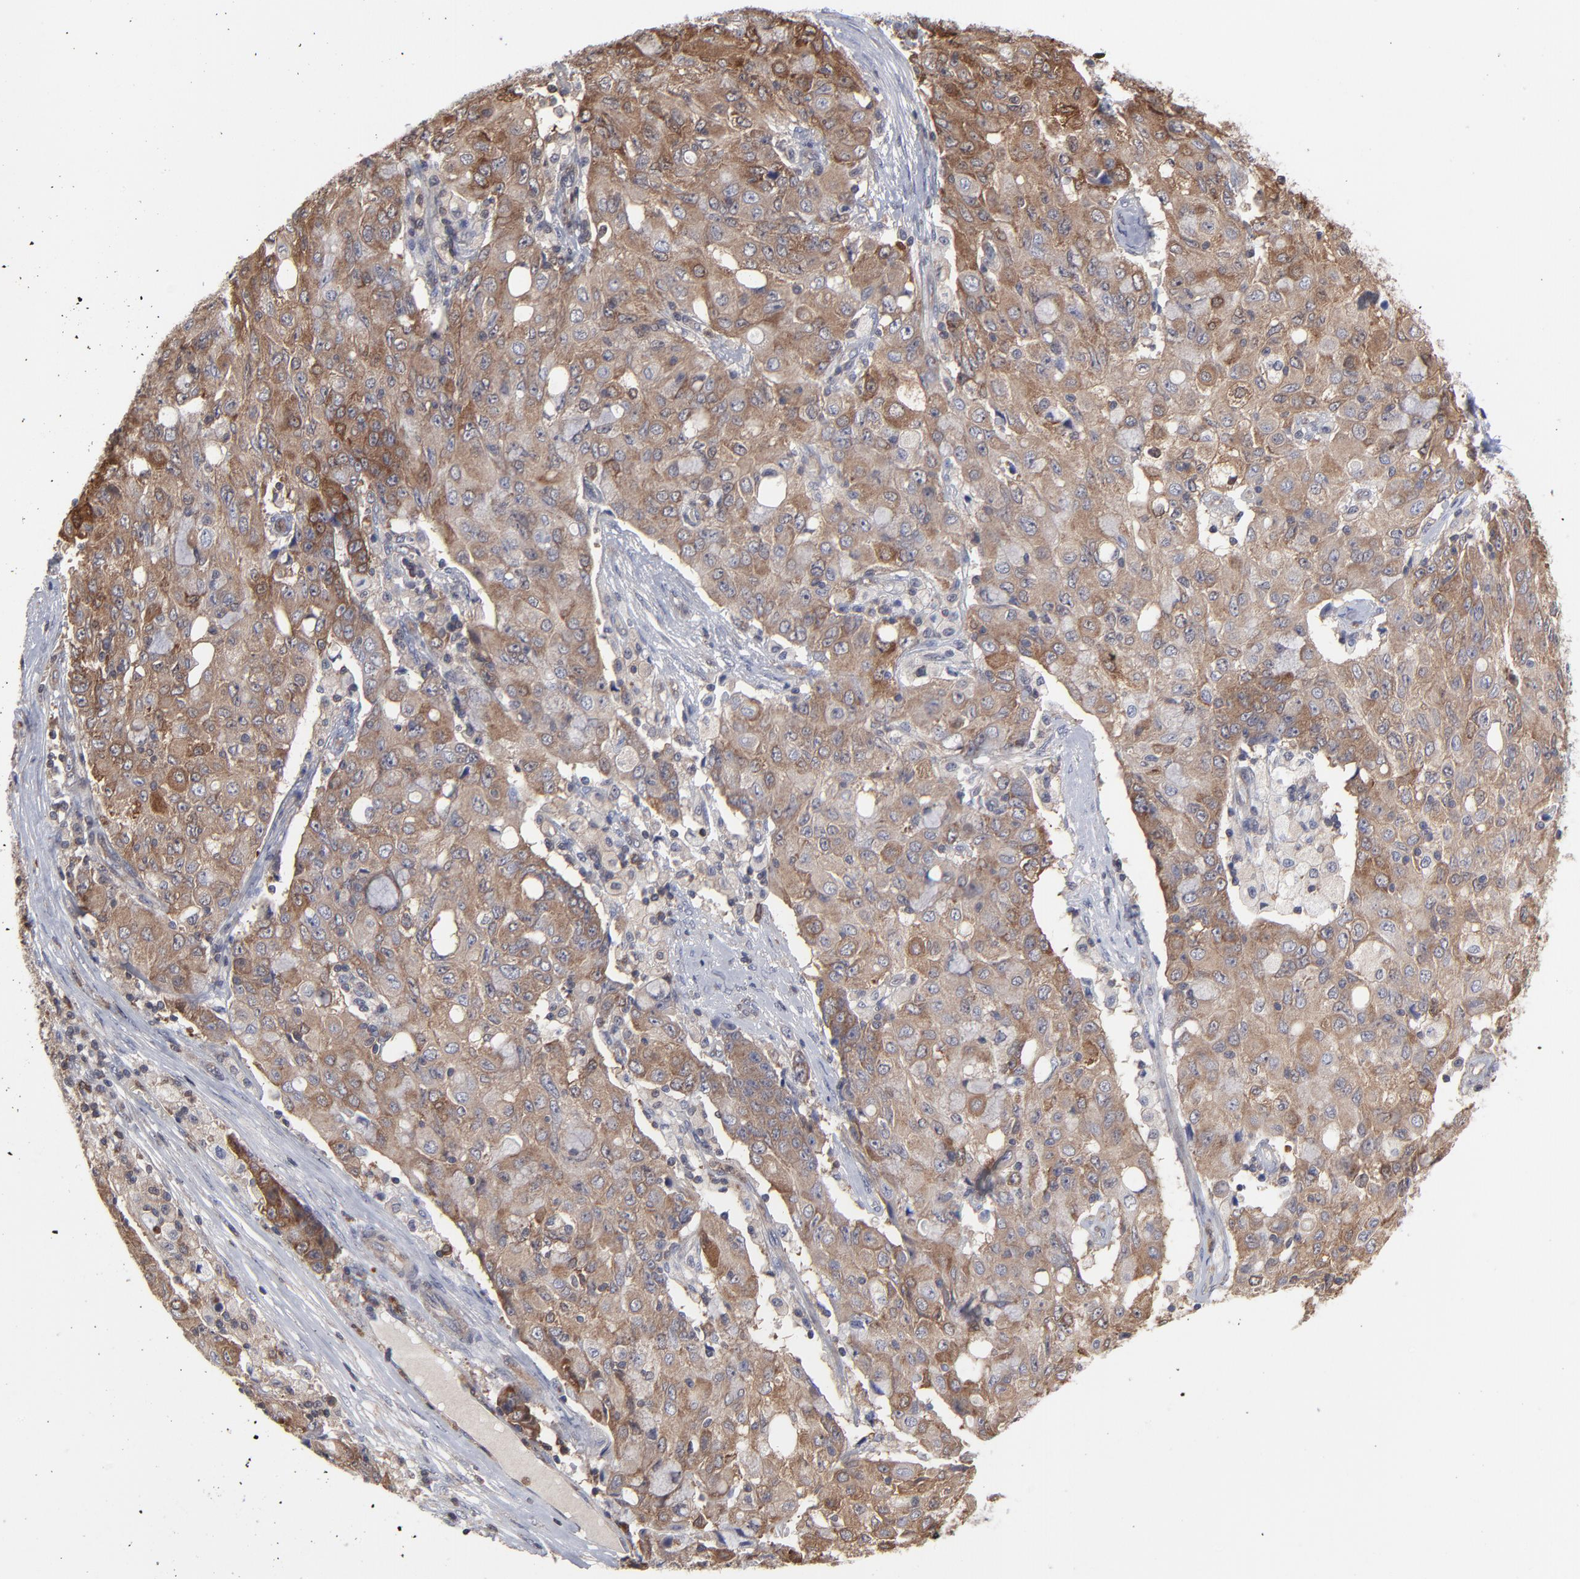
{"staining": {"intensity": "moderate", "quantity": ">75%", "location": "cytoplasmic/membranous"}, "tissue": "ovarian cancer", "cell_type": "Tumor cells", "image_type": "cancer", "snomed": [{"axis": "morphology", "description": "Carcinoma, endometroid"}, {"axis": "topography", "description": "Ovary"}], "caption": "An immunohistochemistry (IHC) micrograph of tumor tissue is shown. Protein staining in brown labels moderate cytoplasmic/membranous positivity in endometroid carcinoma (ovarian) within tumor cells.", "gene": "MAP2K1", "patient": {"sex": "female", "age": 42}}